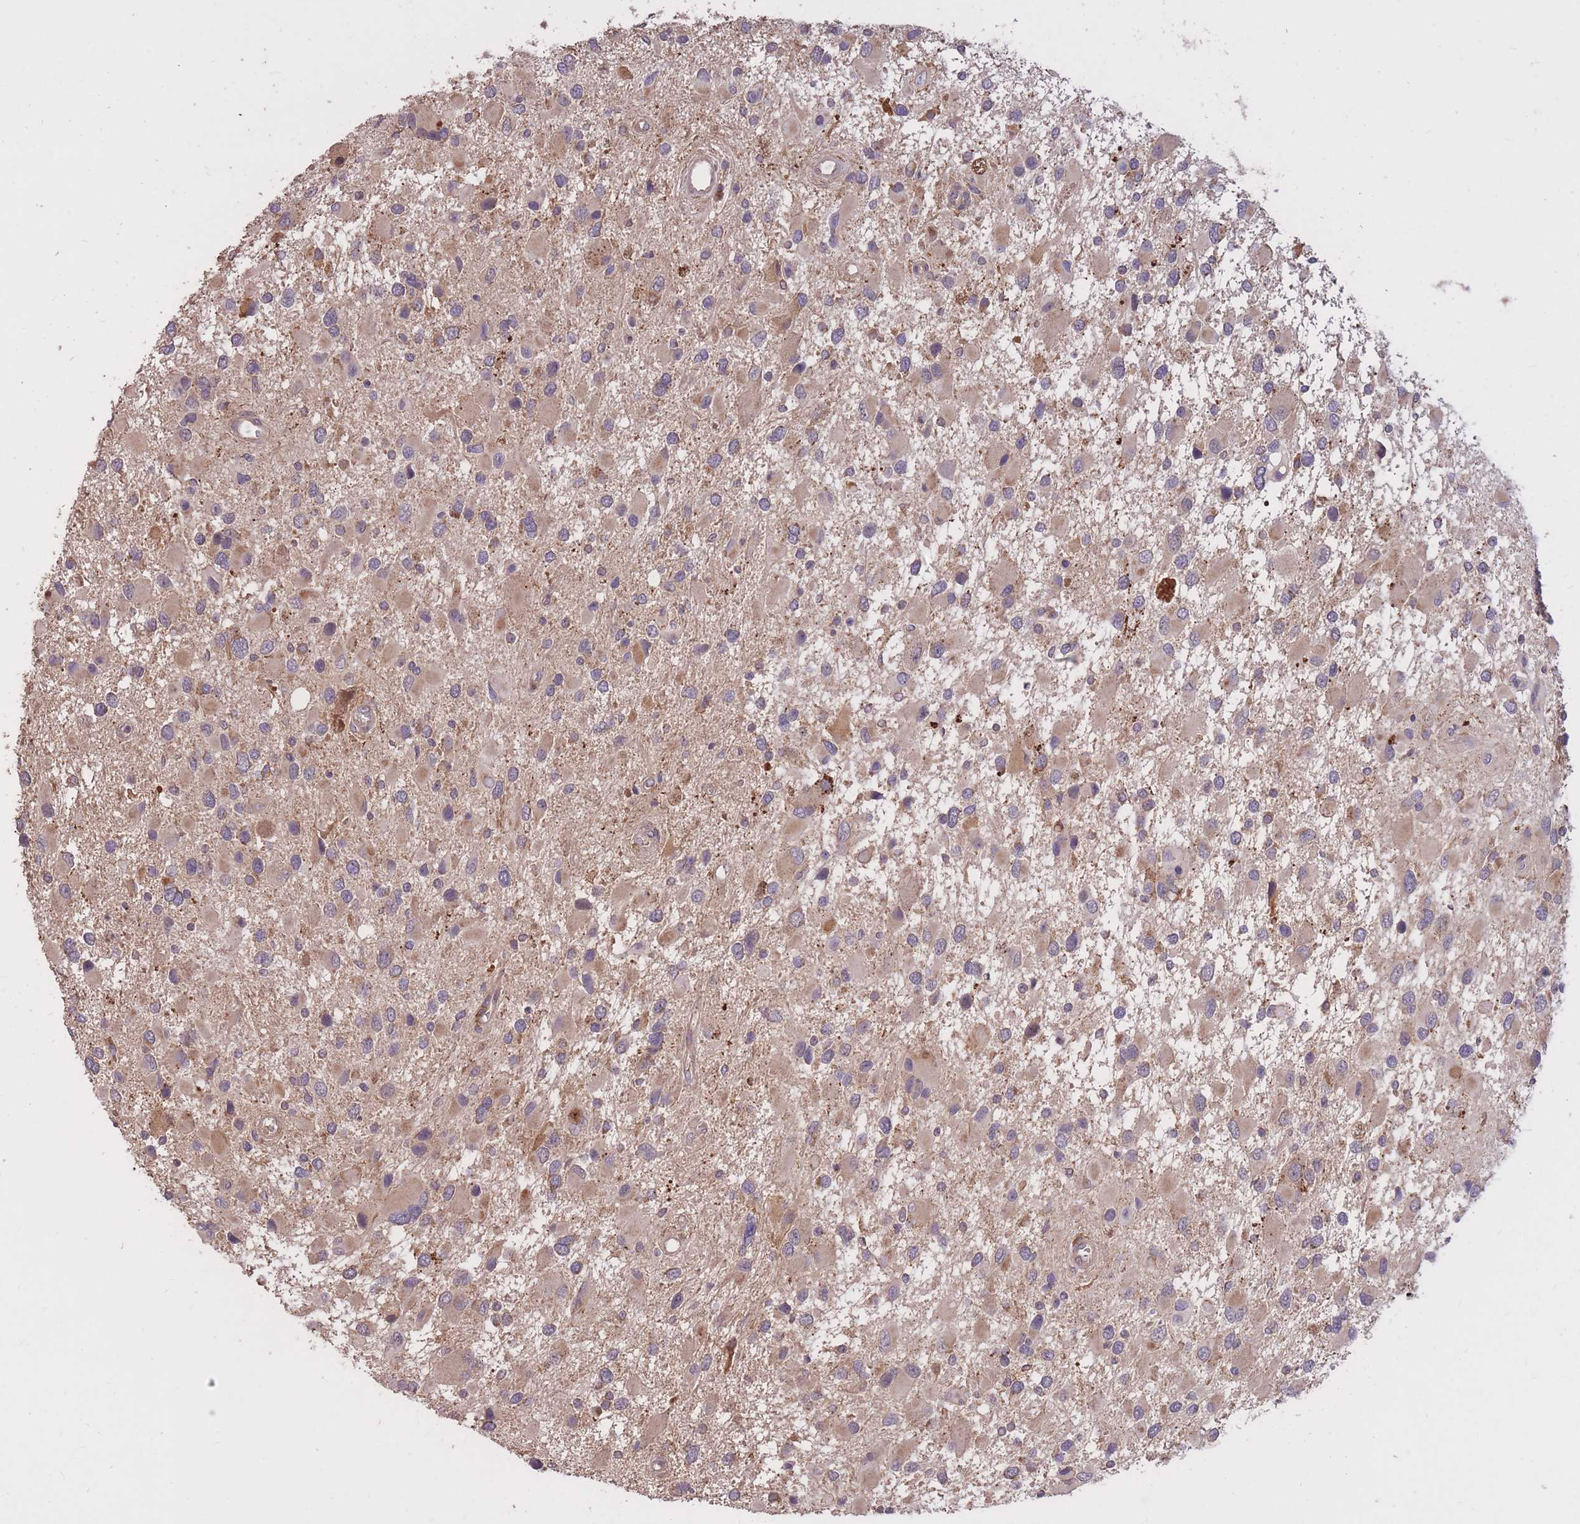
{"staining": {"intensity": "weak", "quantity": "25%-75%", "location": "cytoplasmic/membranous"}, "tissue": "glioma", "cell_type": "Tumor cells", "image_type": "cancer", "snomed": [{"axis": "morphology", "description": "Glioma, malignant, High grade"}, {"axis": "topography", "description": "Brain"}], "caption": "Glioma stained with a brown dye demonstrates weak cytoplasmic/membranous positive staining in approximately 25%-75% of tumor cells.", "gene": "IGF2BP2", "patient": {"sex": "male", "age": 53}}